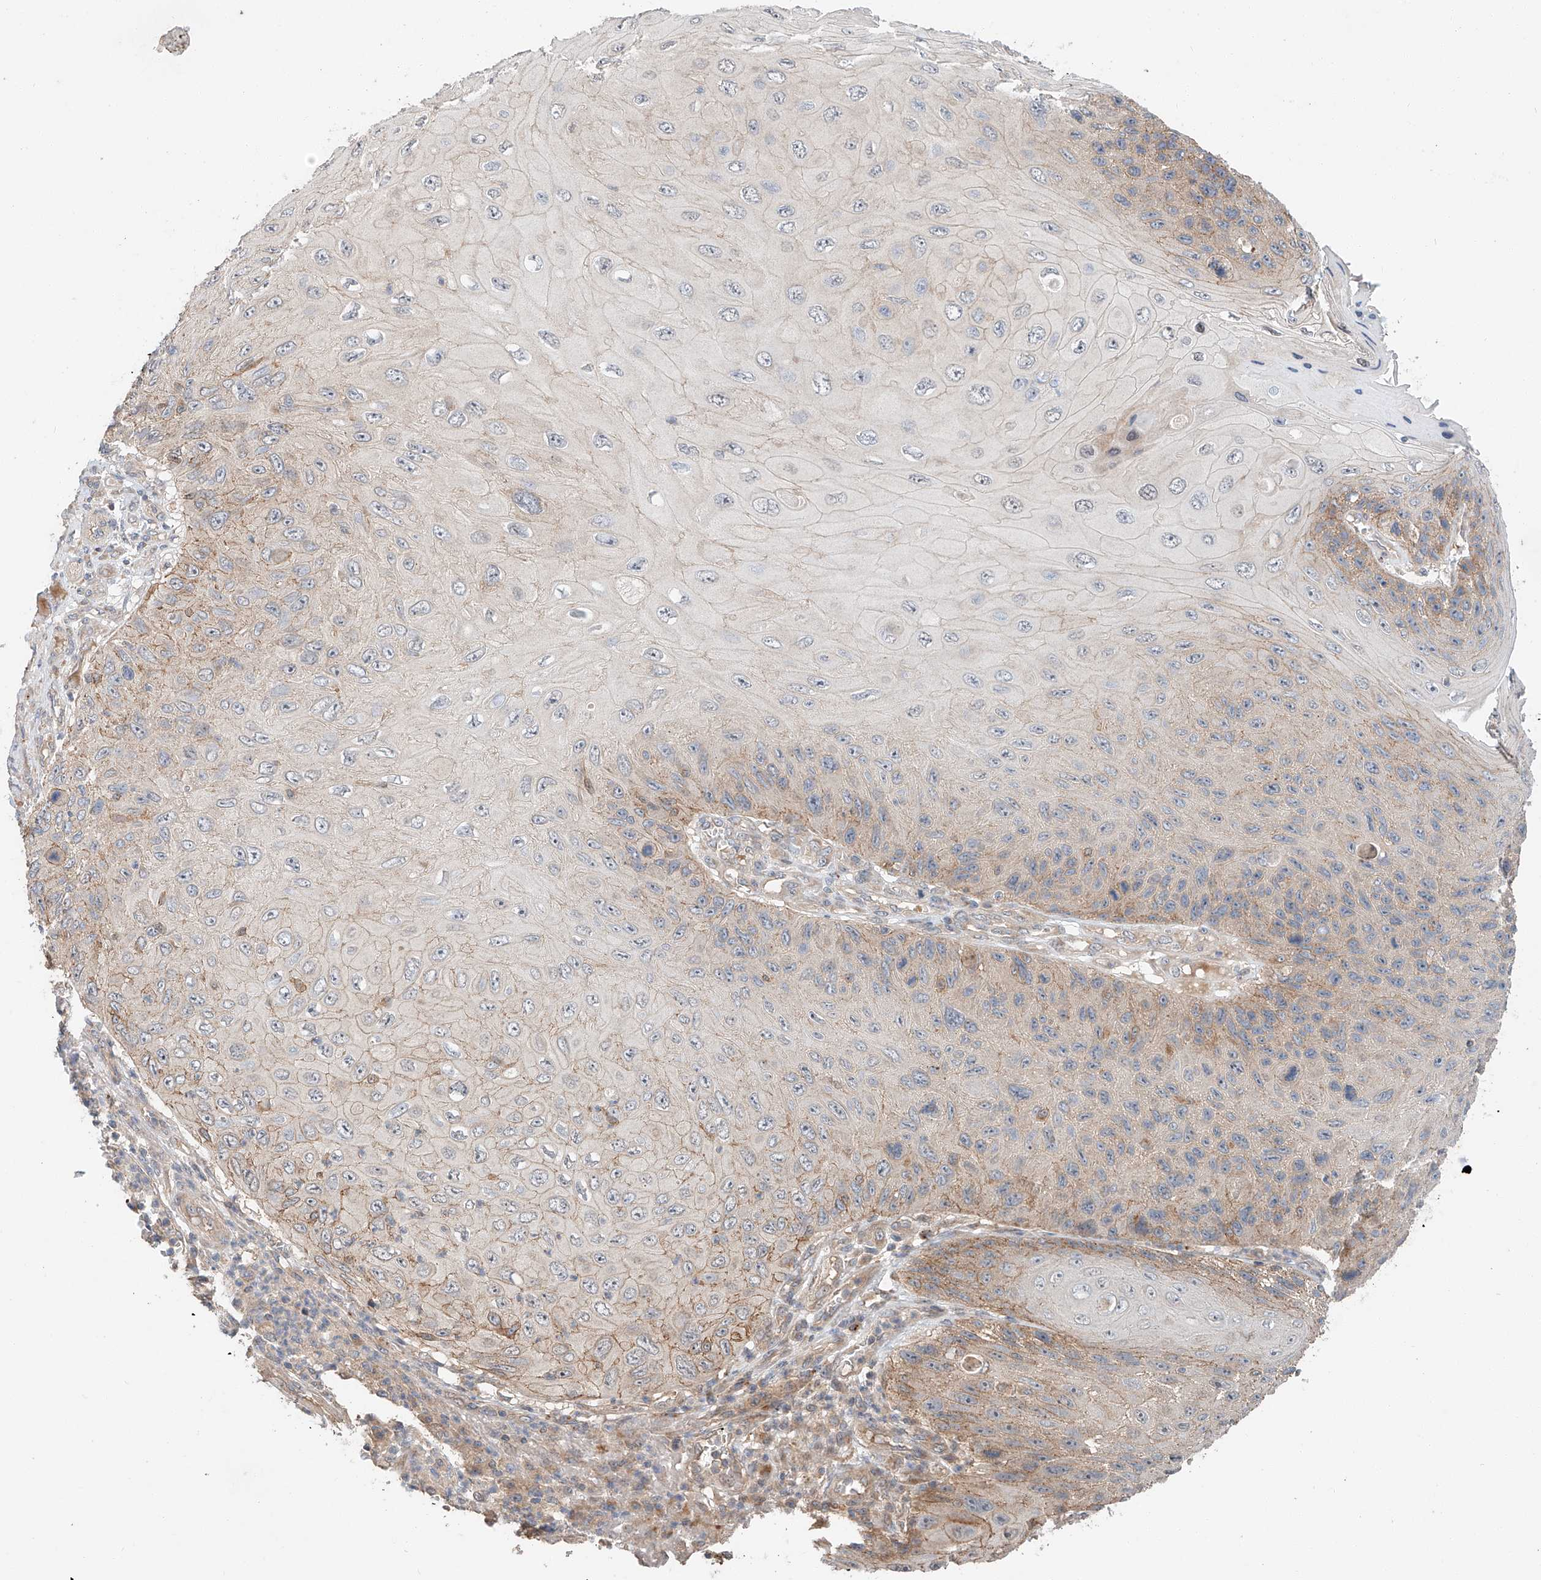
{"staining": {"intensity": "moderate", "quantity": "<25%", "location": "cytoplasmic/membranous"}, "tissue": "skin cancer", "cell_type": "Tumor cells", "image_type": "cancer", "snomed": [{"axis": "morphology", "description": "Squamous cell carcinoma, NOS"}, {"axis": "topography", "description": "Skin"}], "caption": "Tumor cells exhibit low levels of moderate cytoplasmic/membranous expression in about <25% of cells in human skin squamous cell carcinoma.", "gene": "XPNPEP1", "patient": {"sex": "female", "age": 88}}